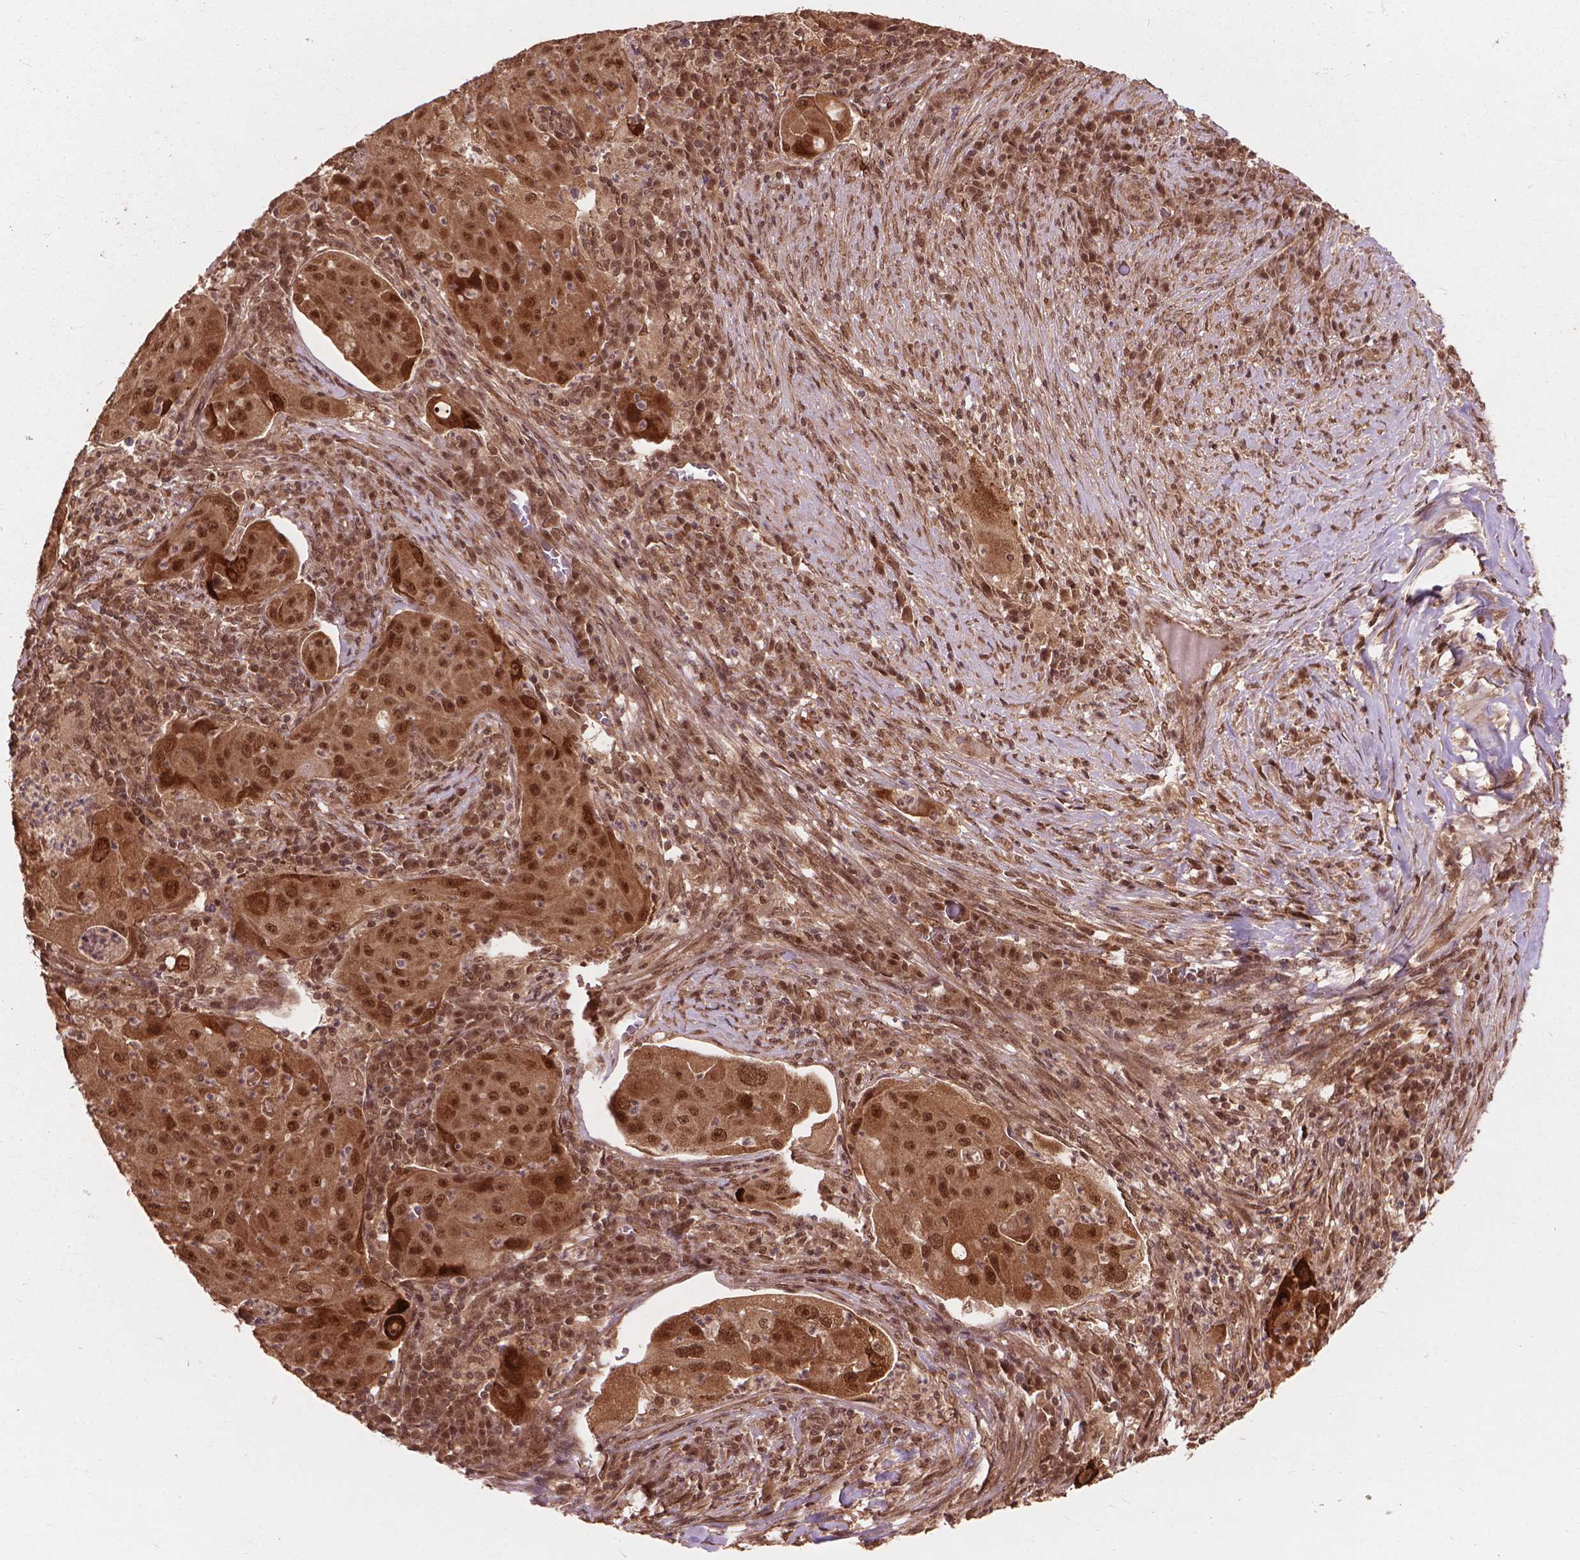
{"staining": {"intensity": "moderate", "quantity": ">75%", "location": "cytoplasmic/membranous,nuclear"}, "tissue": "lung cancer", "cell_type": "Tumor cells", "image_type": "cancer", "snomed": [{"axis": "morphology", "description": "Squamous cell carcinoma, NOS"}, {"axis": "topography", "description": "Lung"}], "caption": "Brown immunohistochemical staining in human lung cancer reveals moderate cytoplasmic/membranous and nuclear positivity in approximately >75% of tumor cells.", "gene": "SSU72", "patient": {"sex": "female", "age": 59}}